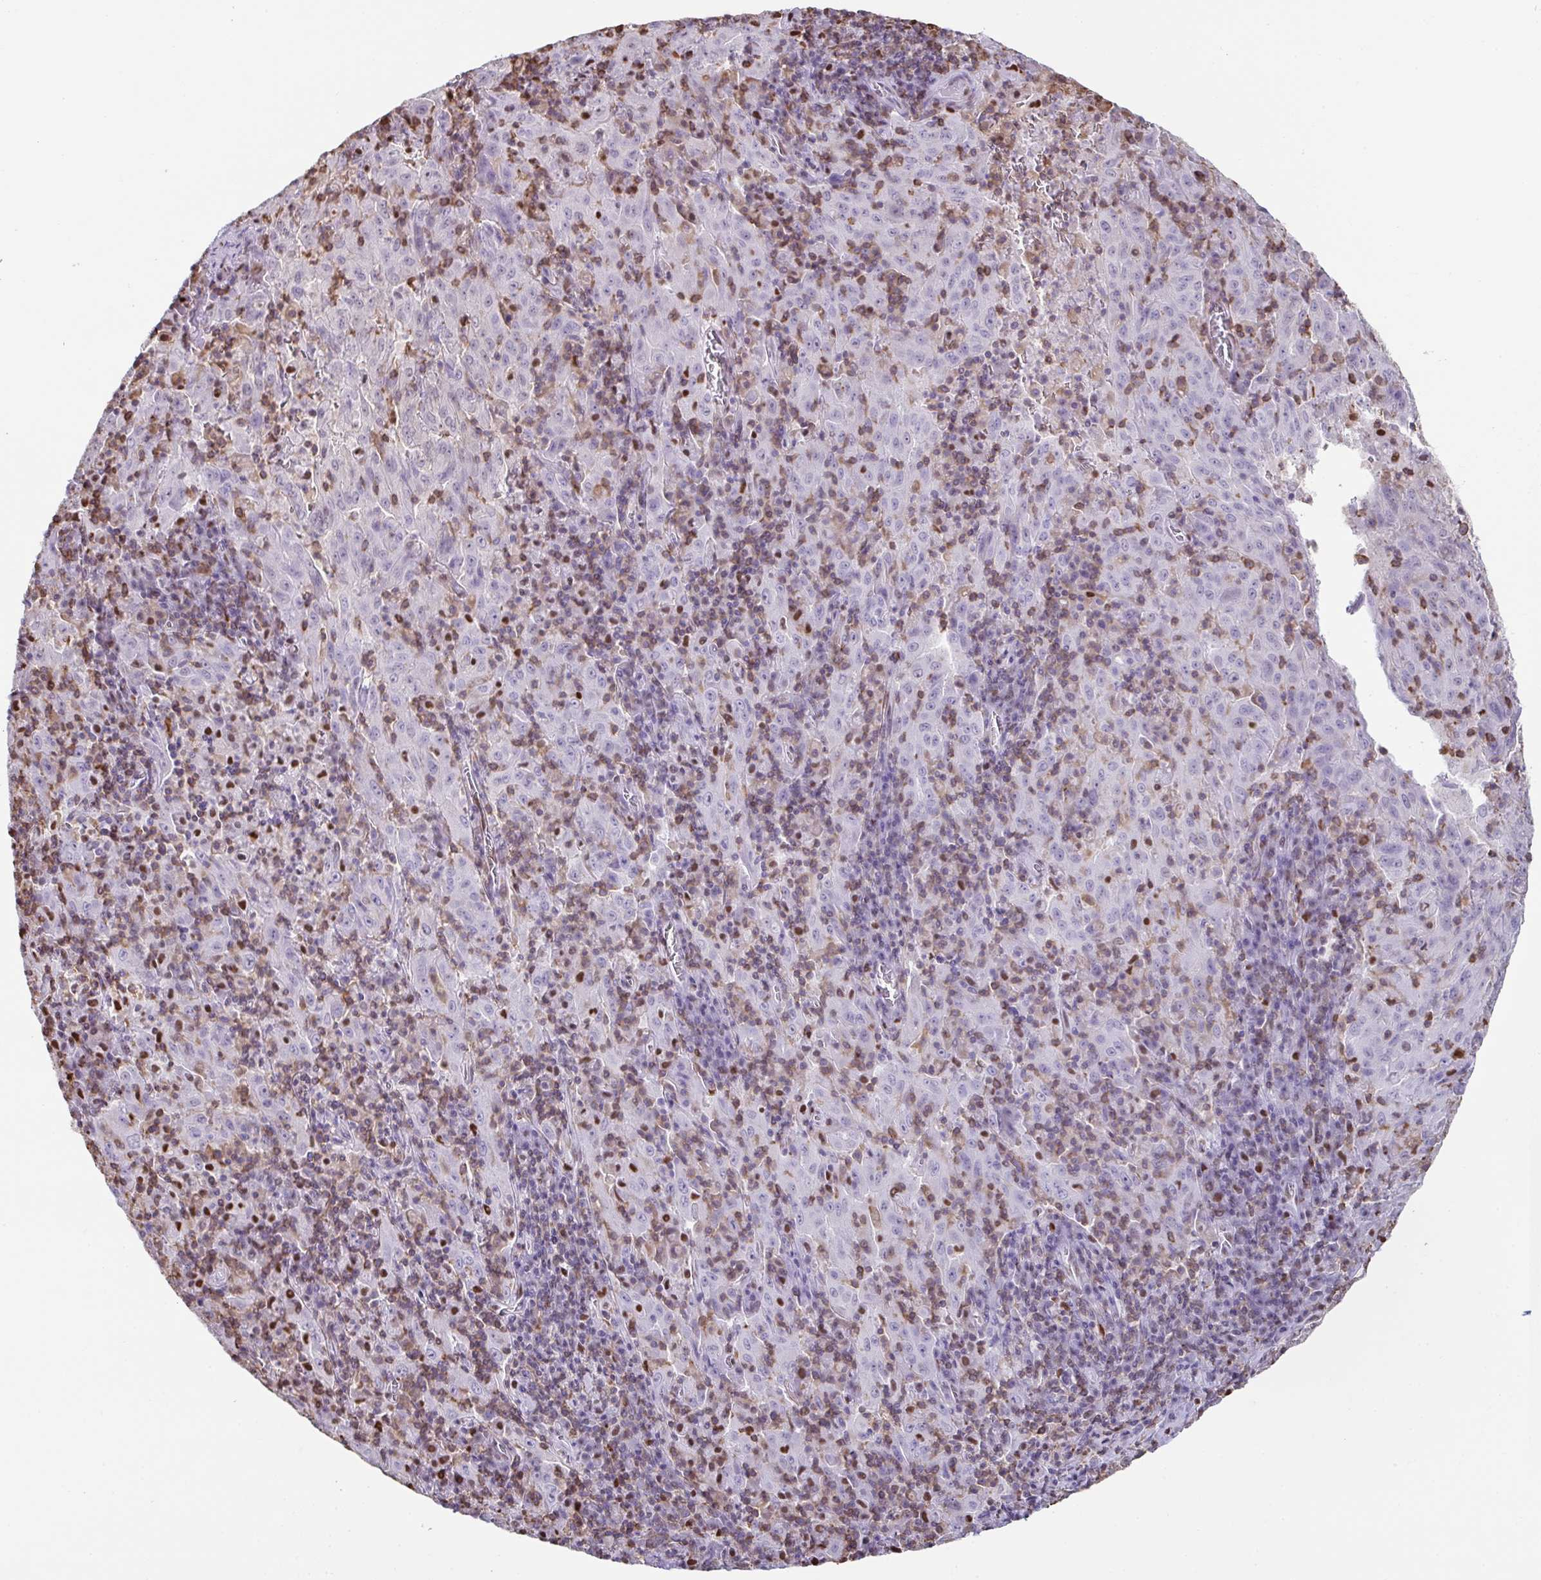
{"staining": {"intensity": "negative", "quantity": "none", "location": "none"}, "tissue": "pancreatic cancer", "cell_type": "Tumor cells", "image_type": "cancer", "snomed": [{"axis": "morphology", "description": "Adenocarcinoma, NOS"}, {"axis": "topography", "description": "Pancreas"}], "caption": "Tumor cells show no significant protein staining in pancreatic cancer (adenocarcinoma).", "gene": "BTBD10", "patient": {"sex": "male", "age": 63}}